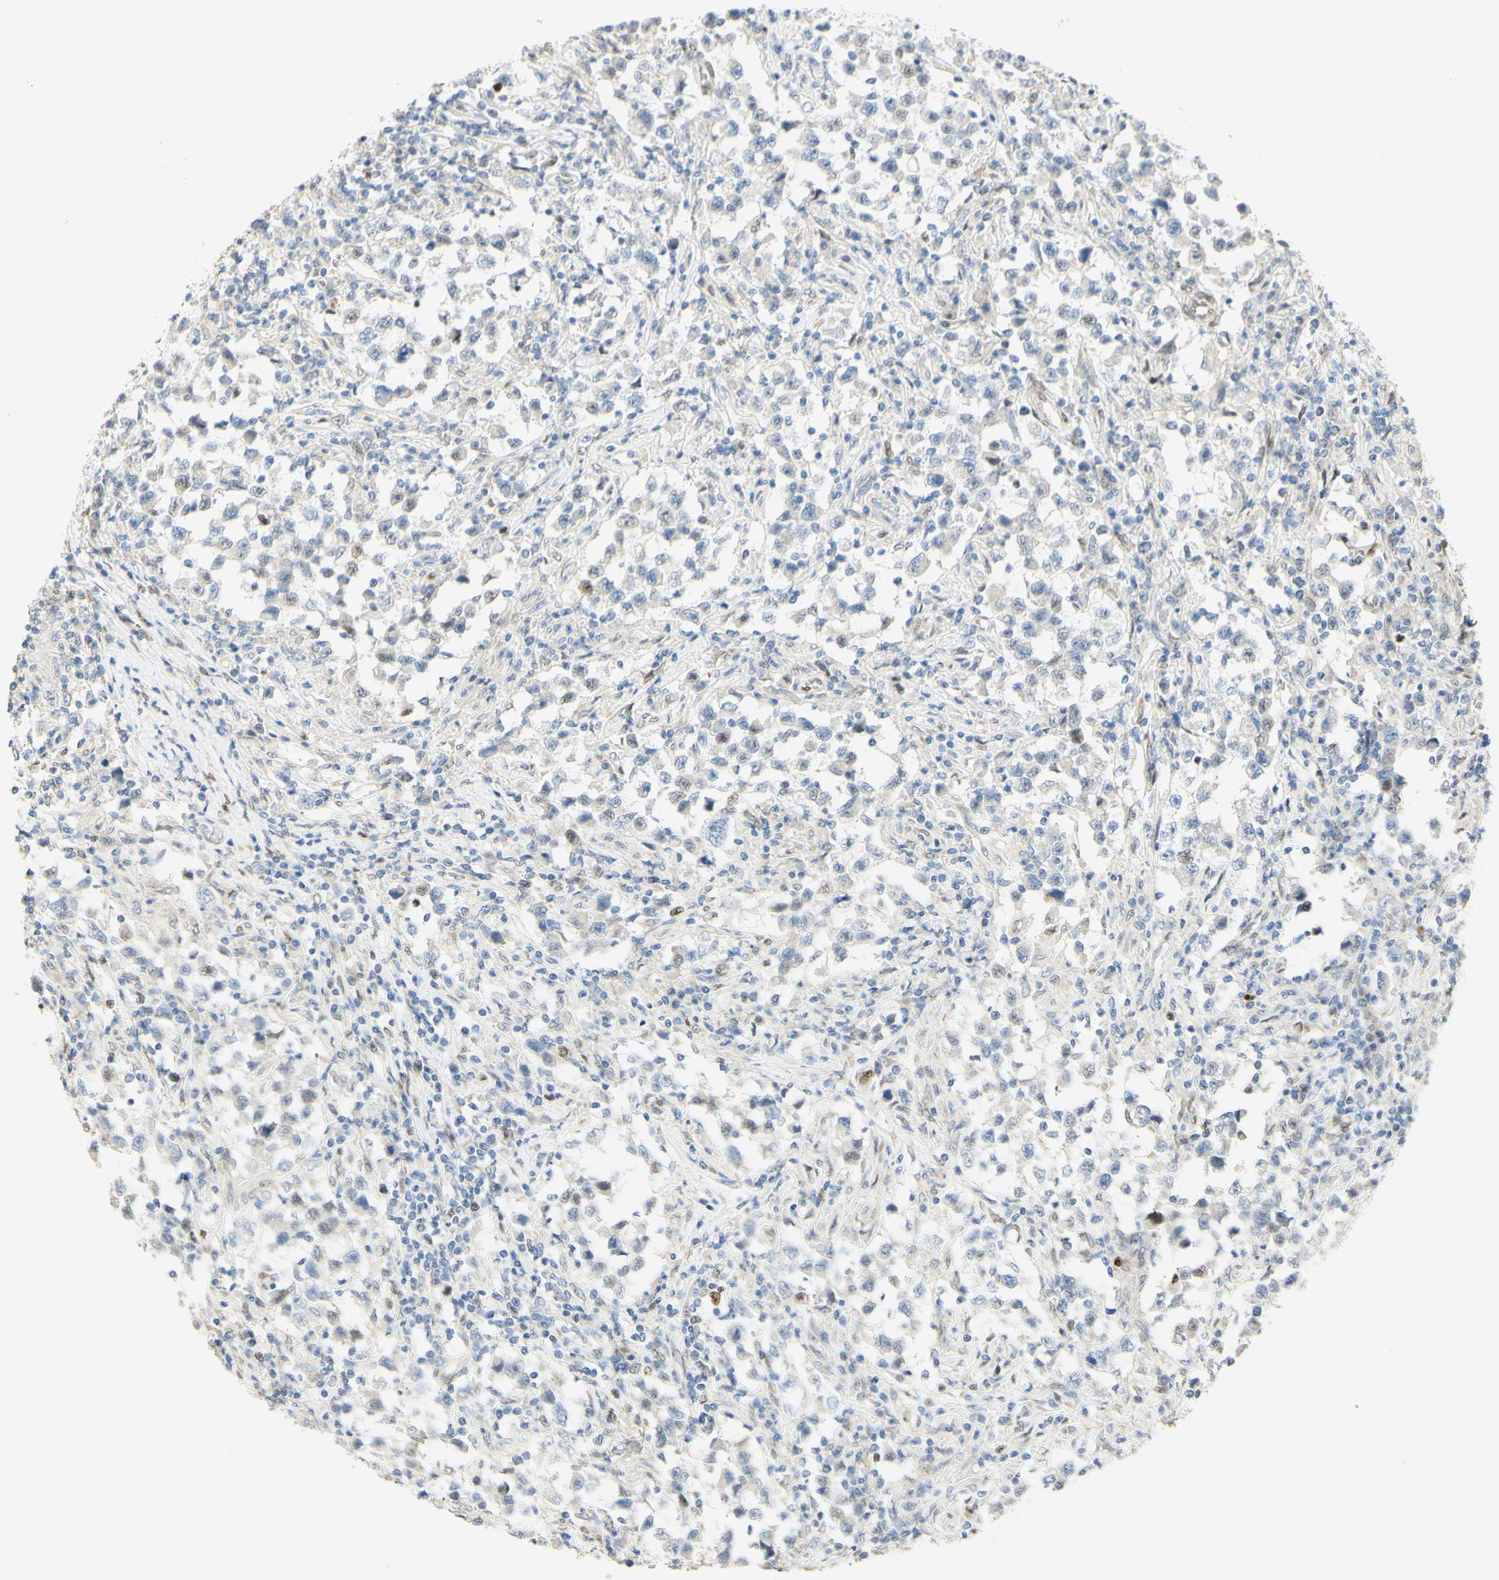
{"staining": {"intensity": "weak", "quantity": "<25%", "location": "nuclear"}, "tissue": "testis cancer", "cell_type": "Tumor cells", "image_type": "cancer", "snomed": [{"axis": "morphology", "description": "Carcinoma, Embryonal, NOS"}, {"axis": "topography", "description": "Testis"}], "caption": "DAB (3,3'-diaminobenzidine) immunohistochemical staining of embryonal carcinoma (testis) reveals no significant staining in tumor cells.", "gene": "E2F1", "patient": {"sex": "male", "age": 21}}